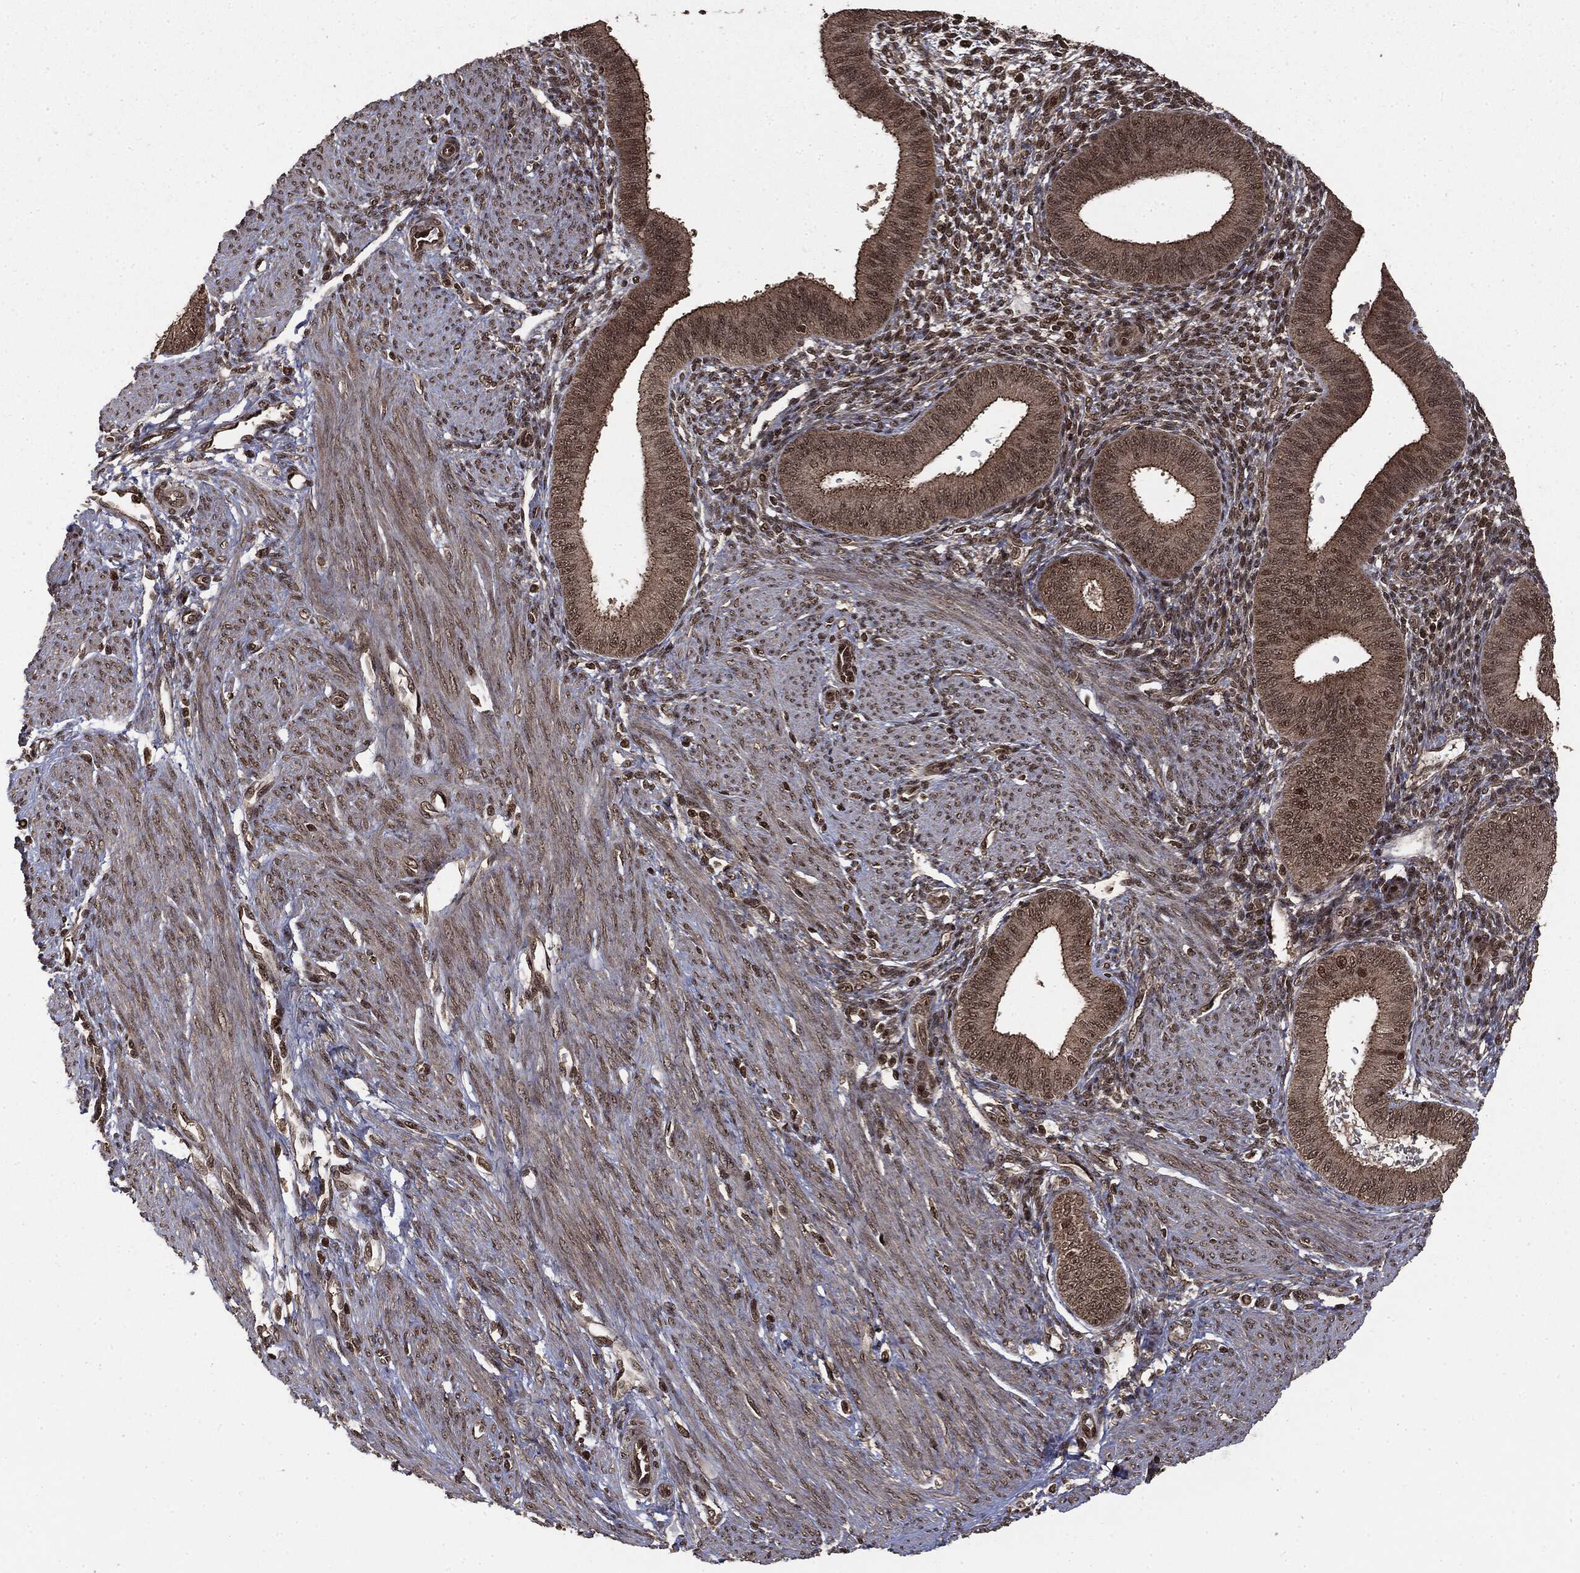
{"staining": {"intensity": "strong", "quantity": ">75%", "location": "nuclear"}, "tissue": "endometrium", "cell_type": "Cells in endometrial stroma", "image_type": "normal", "snomed": [{"axis": "morphology", "description": "Normal tissue, NOS"}, {"axis": "topography", "description": "Endometrium"}], "caption": "This micrograph demonstrates immunohistochemistry (IHC) staining of benign endometrium, with high strong nuclear staining in about >75% of cells in endometrial stroma.", "gene": "CTDP1", "patient": {"sex": "female", "age": 39}}